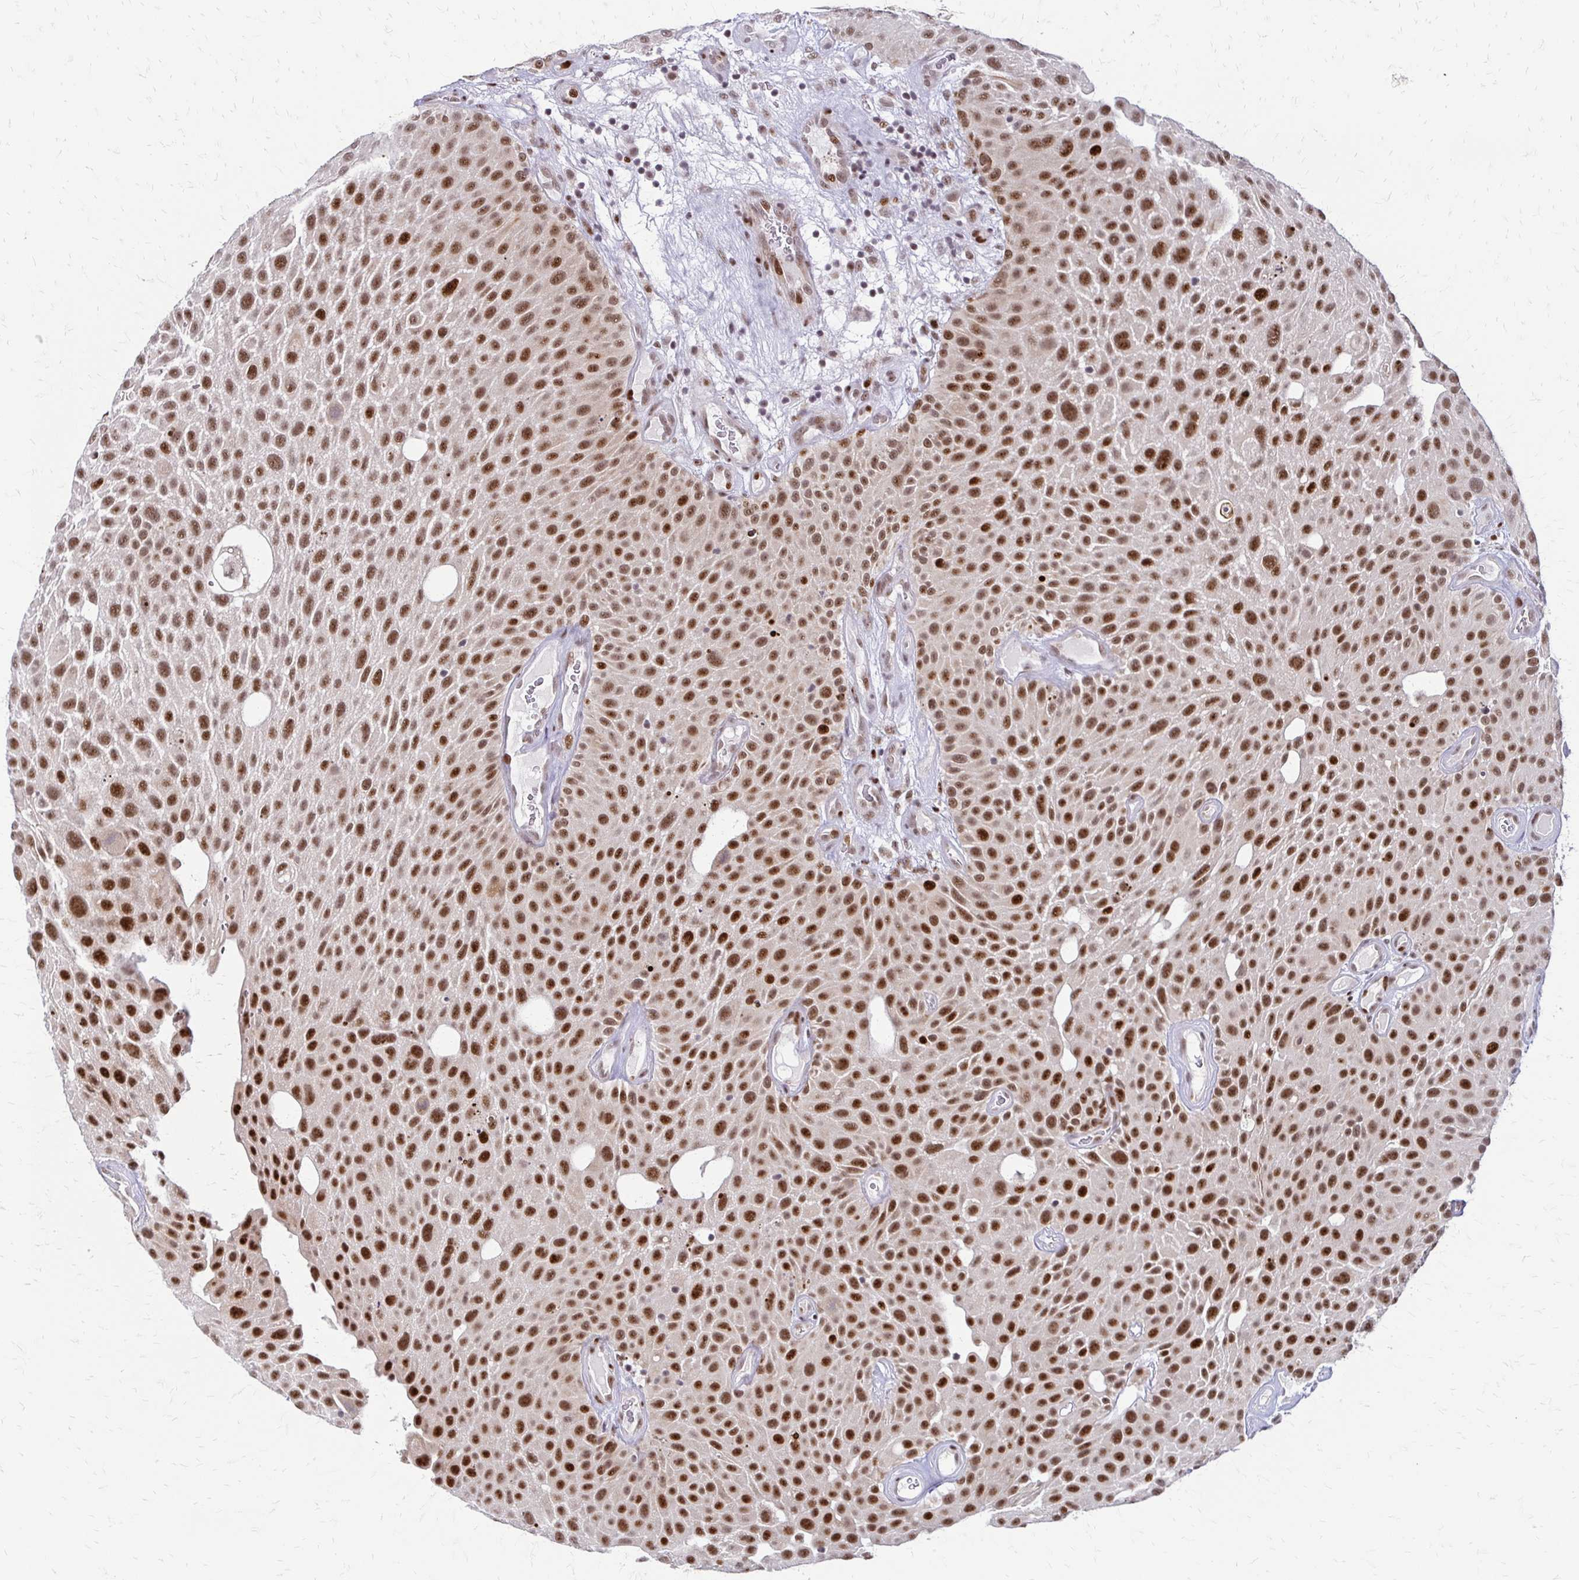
{"staining": {"intensity": "strong", "quantity": ">75%", "location": "nuclear"}, "tissue": "urothelial cancer", "cell_type": "Tumor cells", "image_type": "cancer", "snomed": [{"axis": "morphology", "description": "Urothelial carcinoma, Low grade"}, {"axis": "topography", "description": "Urinary bladder"}], "caption": "Protein expression by IHC exhibits strong nuclear expression in about >75% of tumor cells in urothelial carcinoma (low-grade).", "gene": "TRIR", "patient": {"sex": "male", "age": 72}}